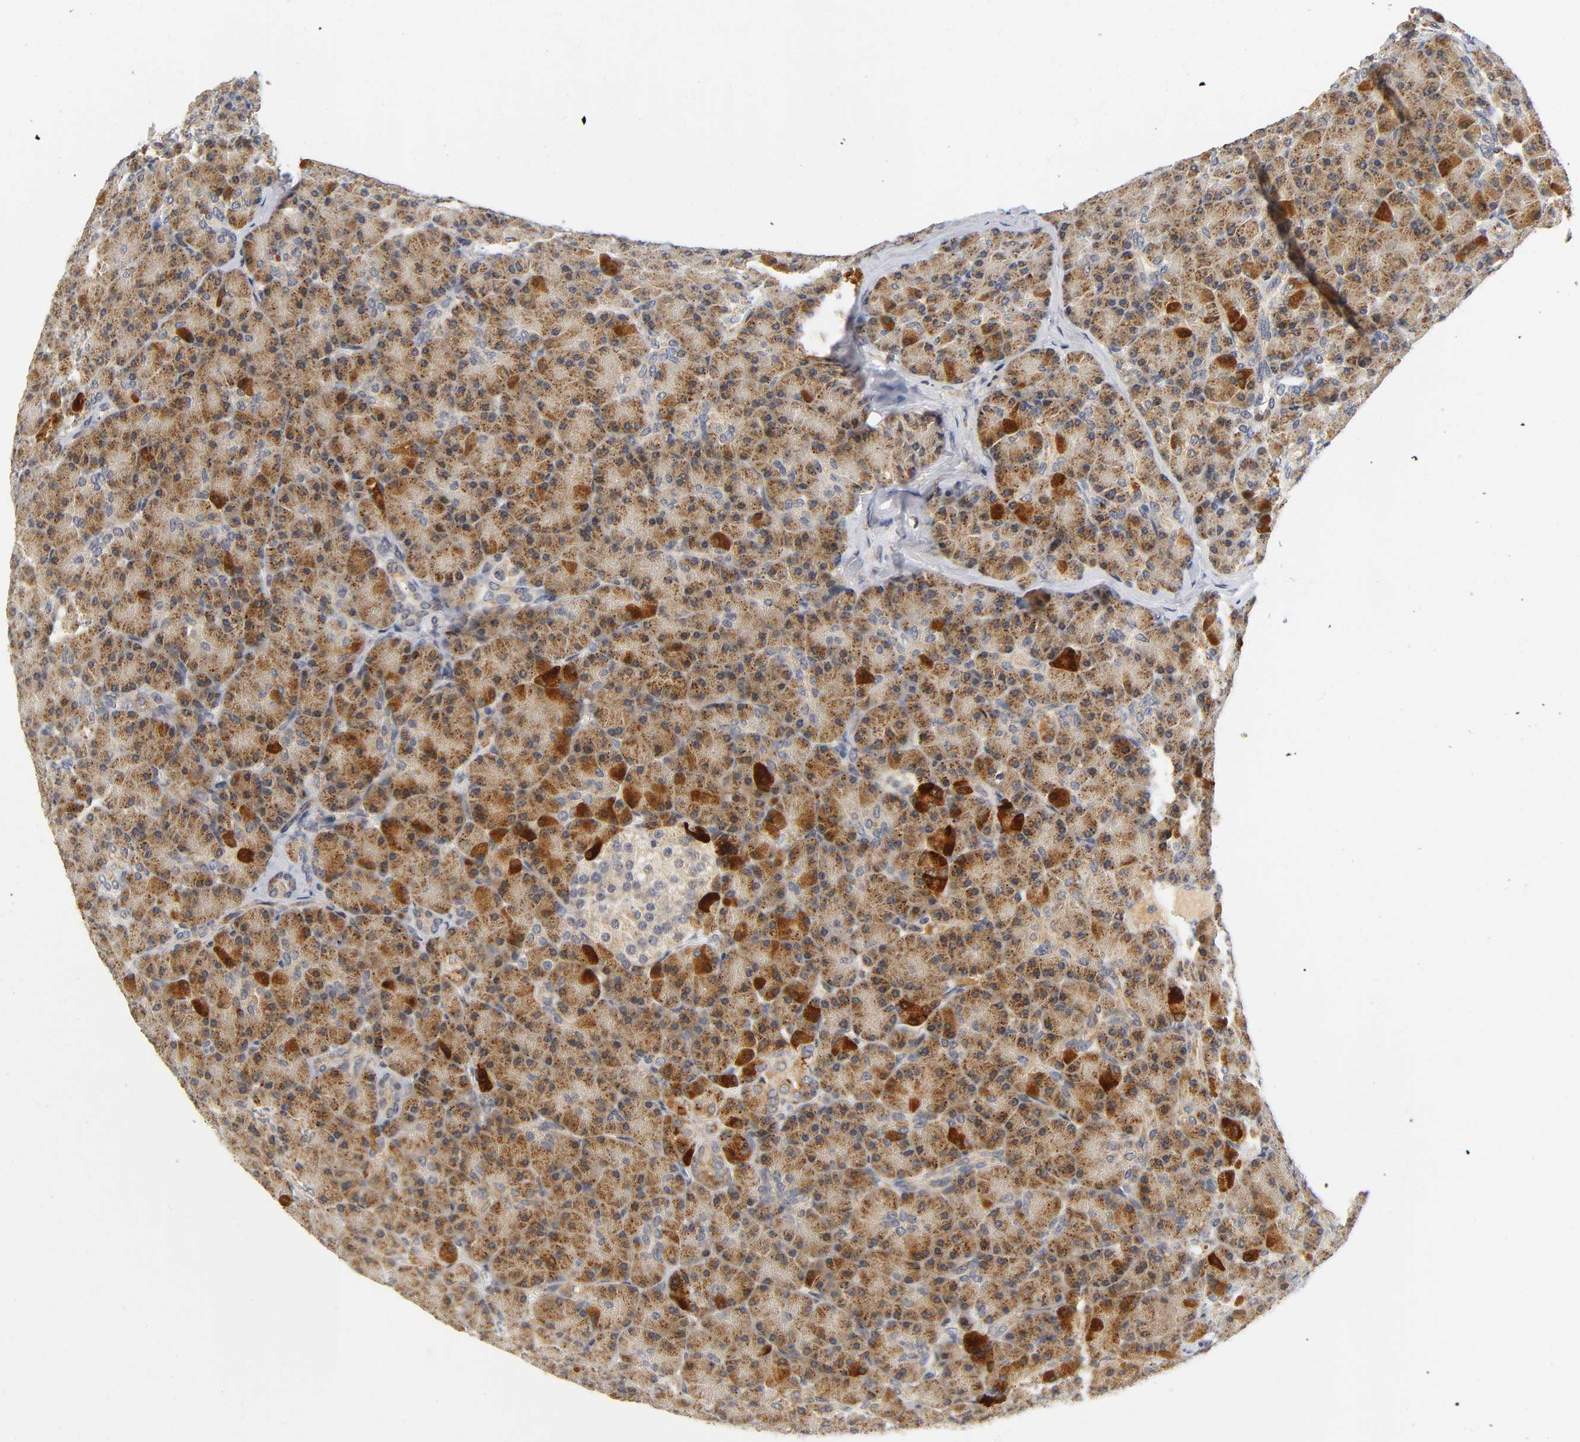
{"staining": {"intensity": "moderate", "quantity": ">75%", "location": "cytoplasmic/membranous"}, "tissue": "pancreas", "cell_type": "Exocrine glandular cells", "image_type": "normal", "snomed": [{"axis": "morphology", "description": "Normal tissue, NOS"}, {"axis": "topography", "description": "Pancreas"}], "caption": "Immunohistochemical staining of normal human pancreas displays medium levels of moderate cytoplasmic/membranous staining in about >75% of exocrine glandular cells.", "gene": "NRP1", "patient": {"sex": "female", "age": 43}}